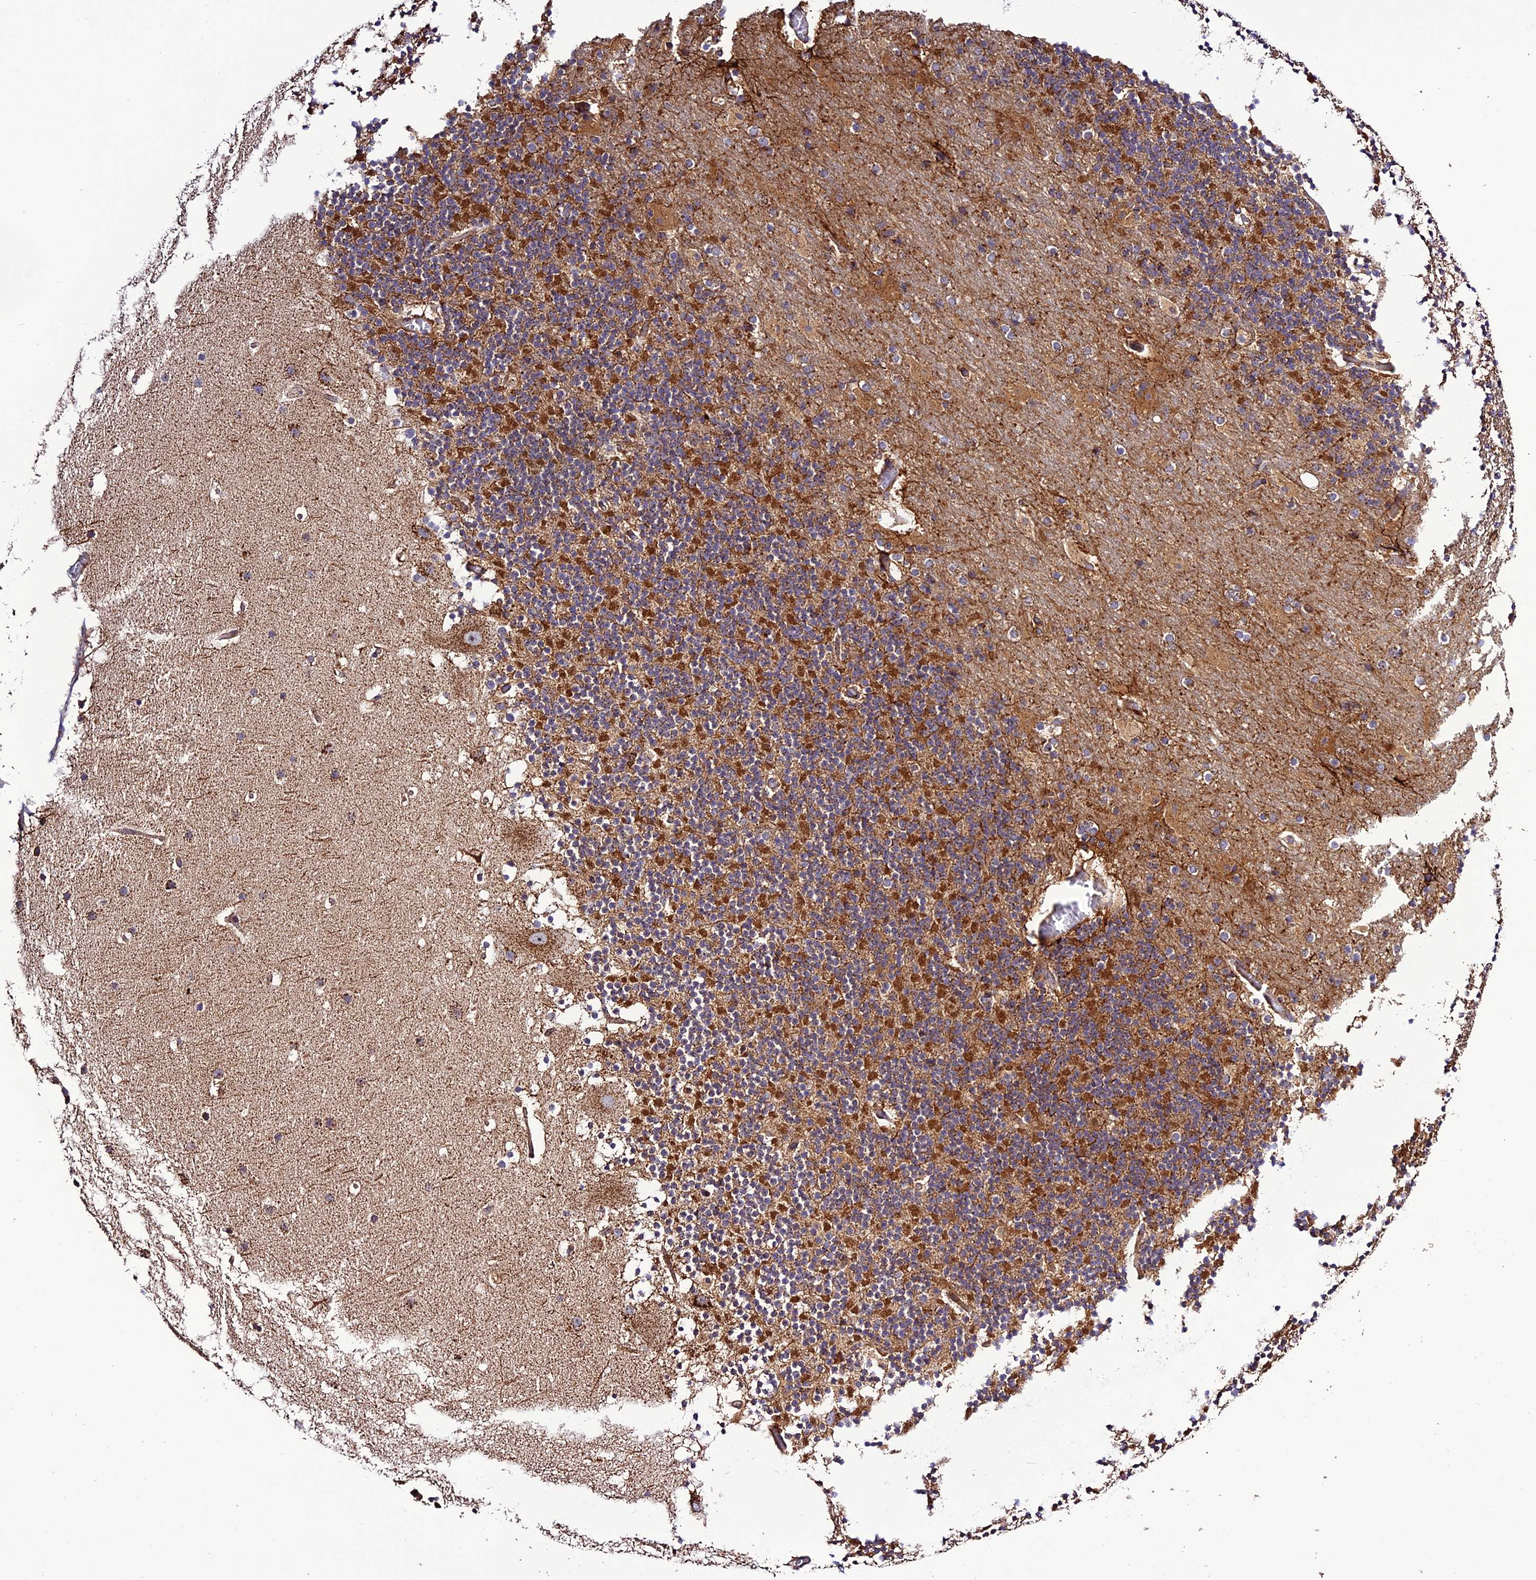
{"staining": {"intensity": "moderate", "quantity": ">75%", "location": "cytoplasmic/membranous"}, "tissue": "cerebellum", "cell_type": "Cells in granular layer", "image_type": "normal", "snomed": [{"axis": "morphology", "description": "Normal tissue, NOS"}, {"axis": "topography", "description": "Cerebellum"}], "caption": "Immunohistochemistry (IHC) micrograph of normal cerebellum: cerebellum stained using immunohistochemistry displays medium levels of moderate protein expression localized specifically in the cytoplasmic/membranous of cells in granular layer, appearing as a cytoplasmic/membranous brown color.", "gene": "MRPS9", "patient": {"sex": "male", "age": 57}}